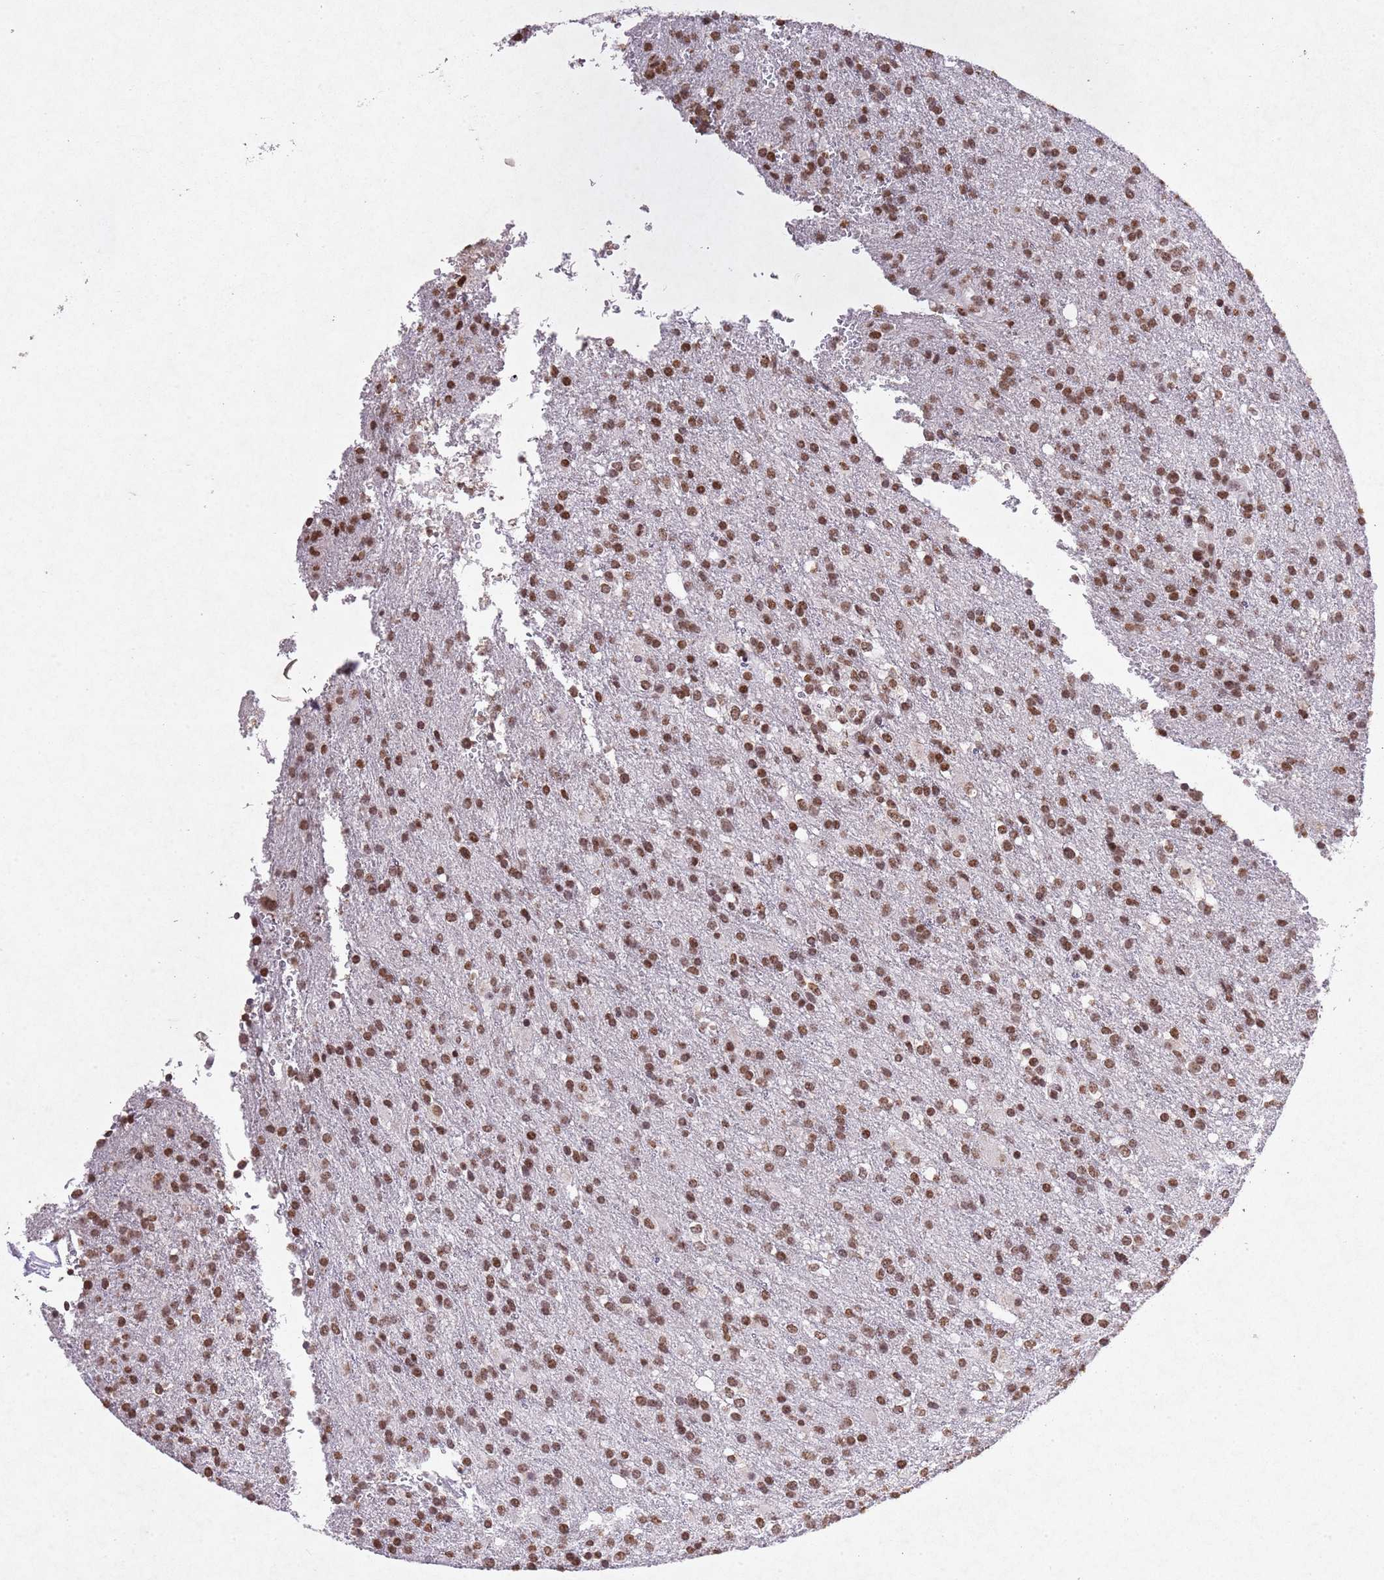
{"staining": {"intensity": "moderate", "quantity": ">75%", "location": "nuclear"}, "tissue": "glioma", "cell_type": "Tumor cells", "image_type": "cancer", "snomed": [{"axis": "morphology", "description": "Glioma, malignant, High grade"}, {"axis": "topography", "description": "Brain"}], "caption": "The histopathology image displays immunohistochemical staining of high-grade glioma (malignant). There is moderate nuclear expression is identified in about >75% of tumor cells.", "gene": "BMAL1", "patient": {"sex": "female", "age": 74}}